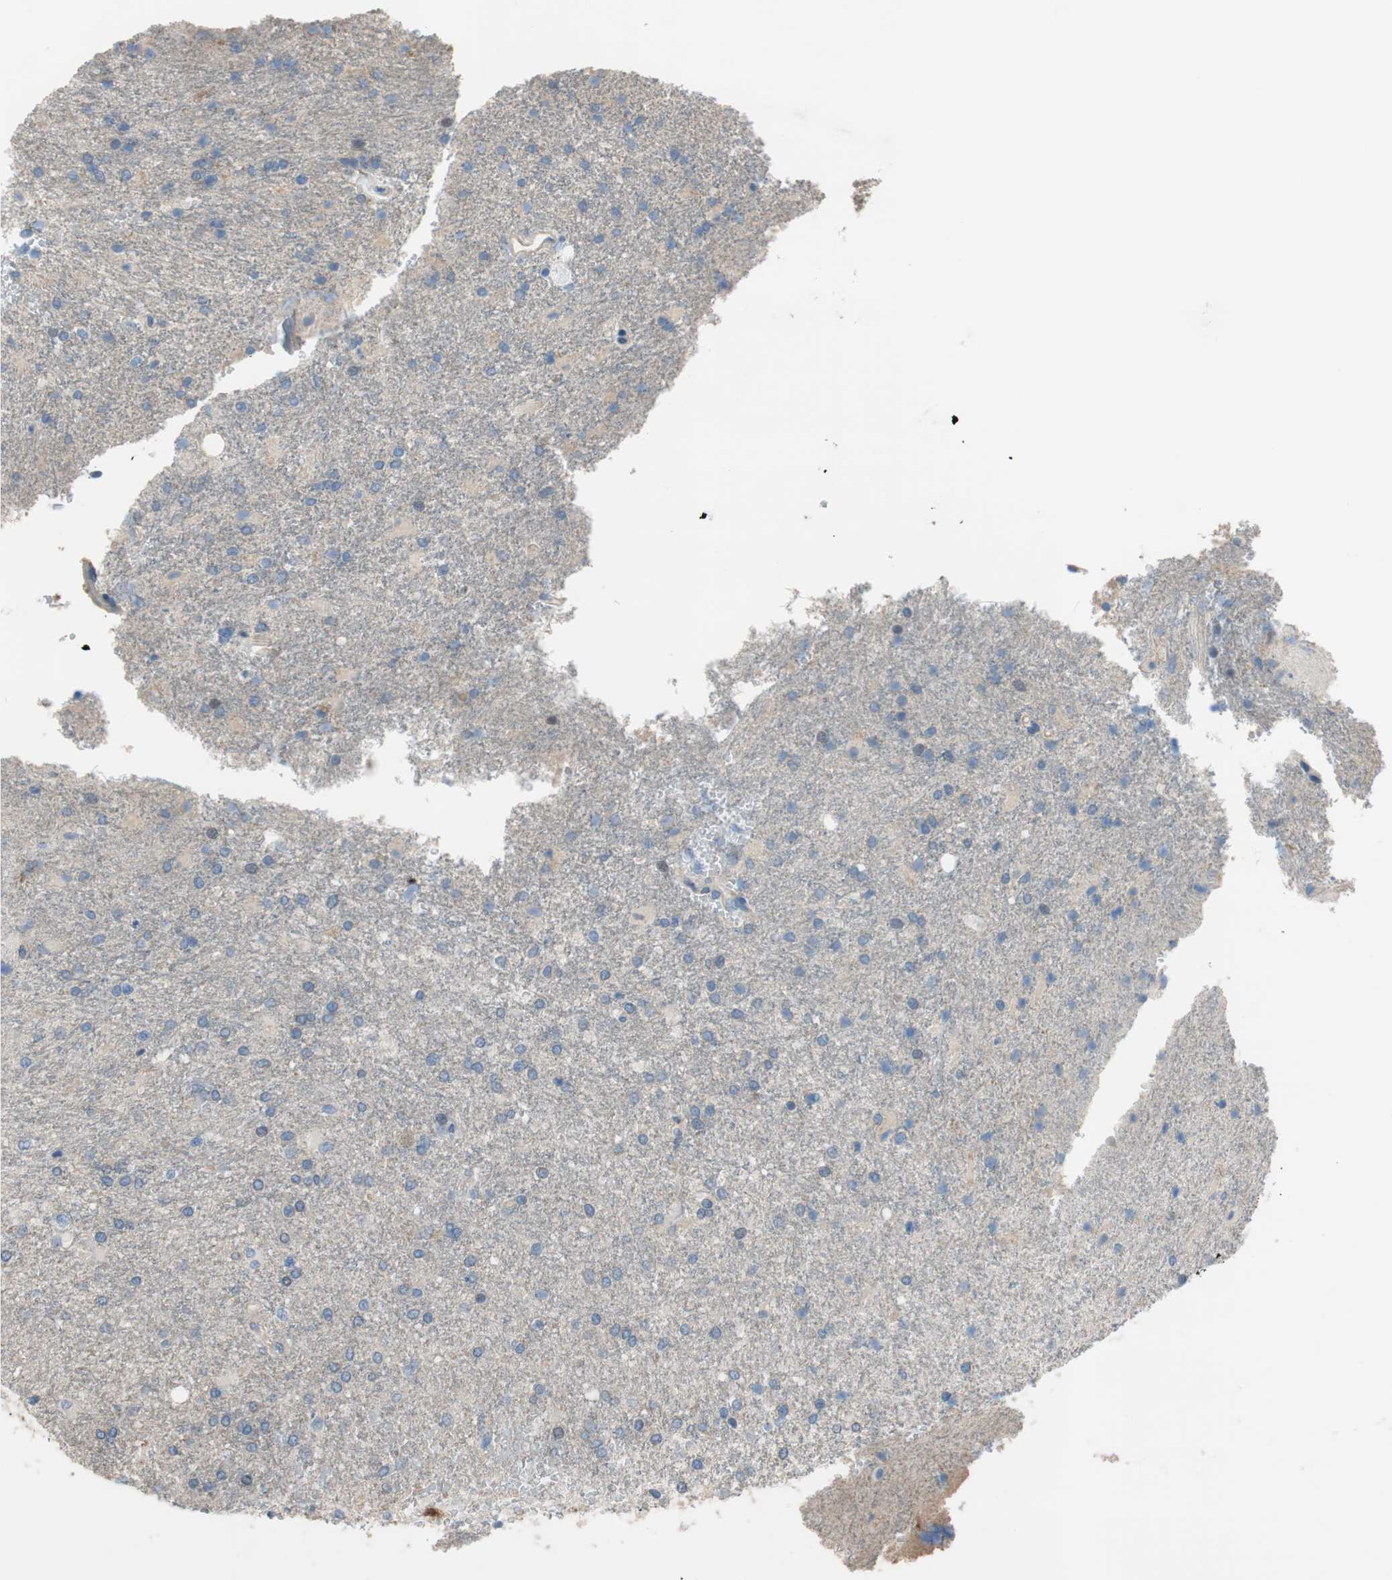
{"staining": {"intensity": "negative", "quantity": "none", "location": "none"}, "tissue": "glioma", "cell_type": "Tumor cells", "image_type": "cancer", "snomed": [{"axis": "morphology", "description": "Glioma, malignant, High grade"}, {"axis": "topography", "description": "Brain"}], "caption": "High power microscopy histopathology image of an immunohistochemistry (IHC) histopathology image of glioma, revealing no significant positivity in tumor cells.", "gene": "CALML3", "patient": {"sex": "male", "age": 71}}